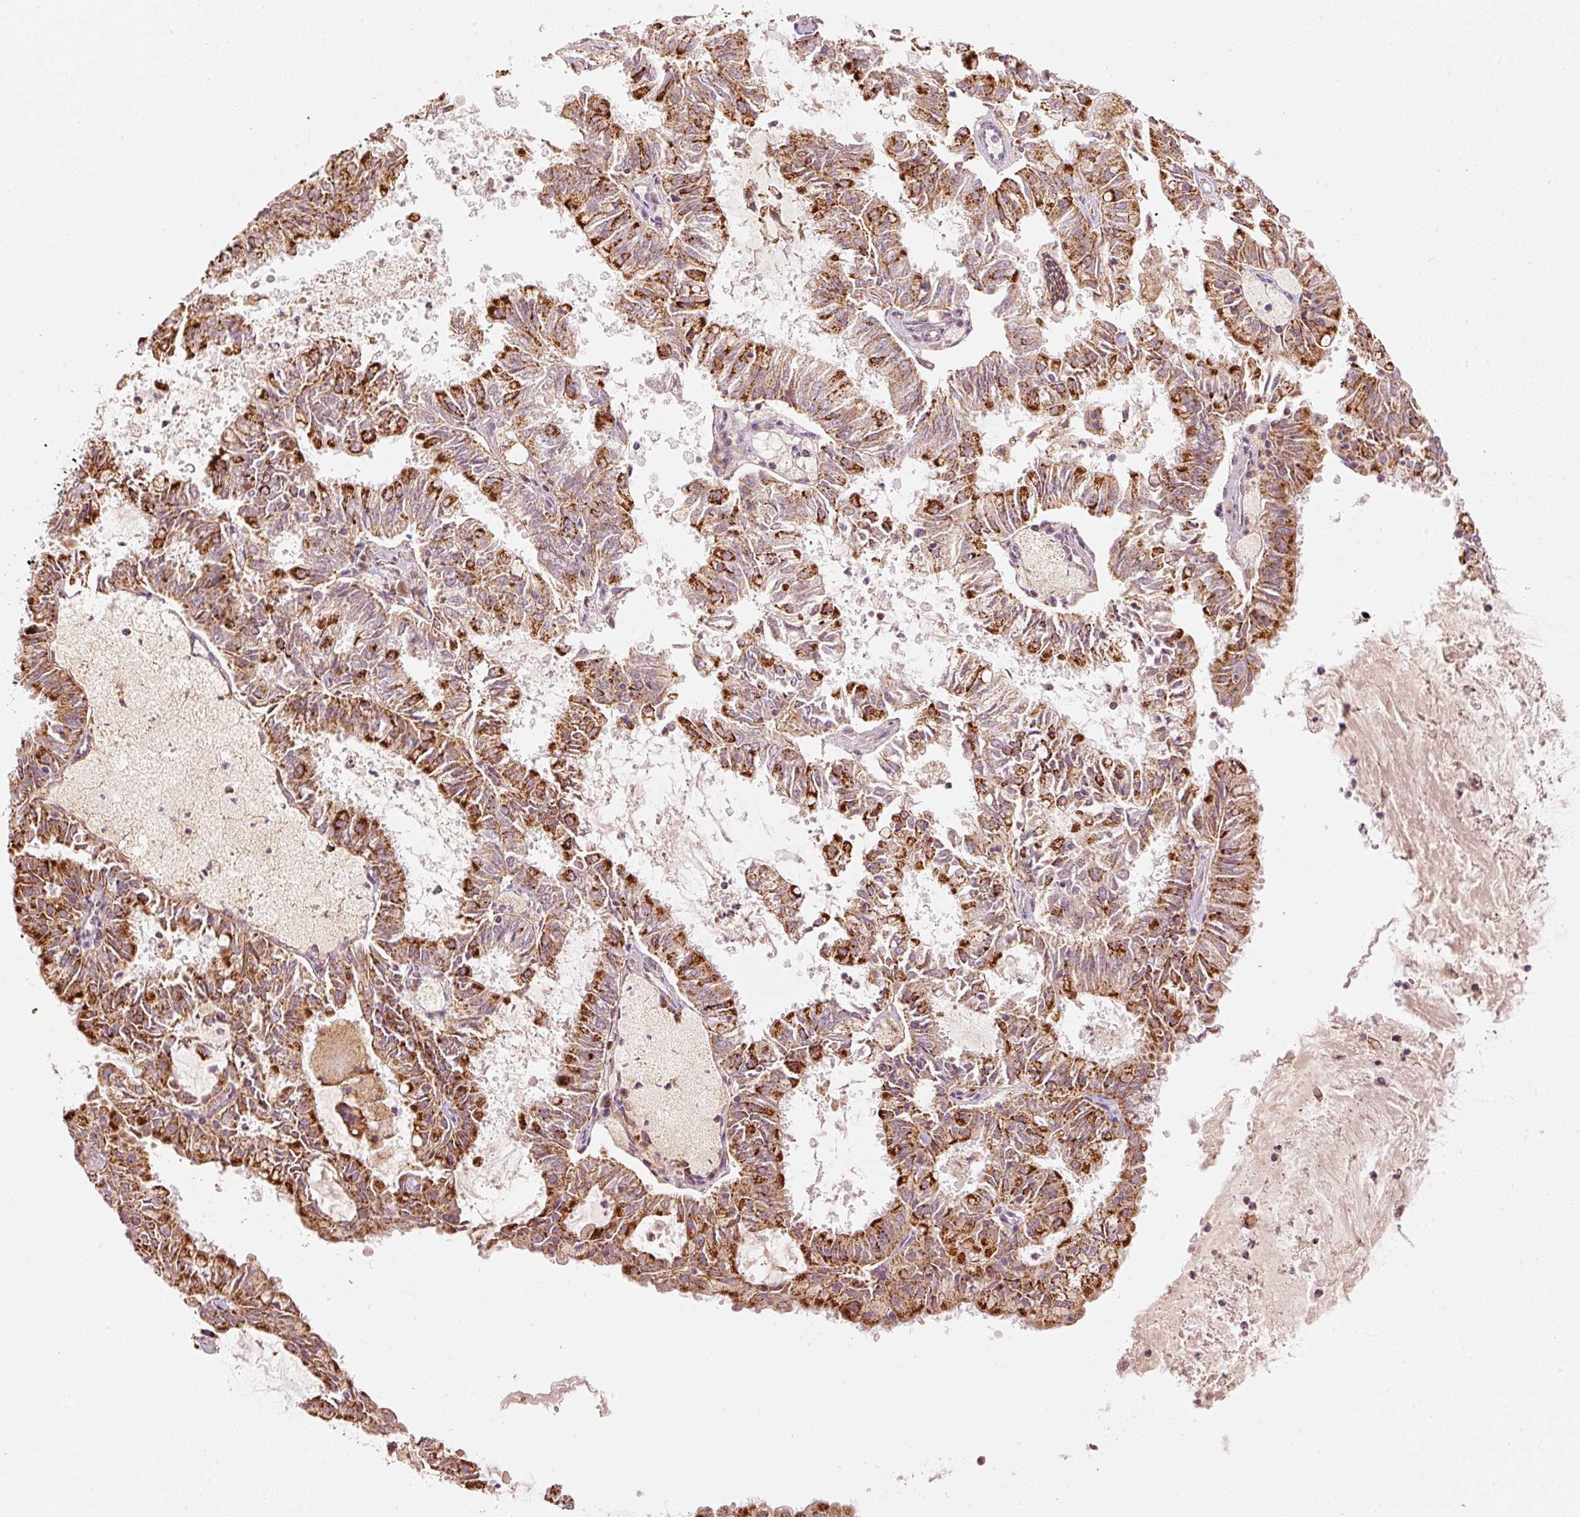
{"staining": {"intensity": "strong", "quantity": ">75%", "location": "cytoplasmic/membranous"}, "tissue": "endometrial cancer", "cell_type": "Tumor cells", "image_type": "cancer", "snomed": [{"axis": "morphology", "description": "Adenocarcinoma, NOS"}, {"axis": "topography", "description": "Endometrium"}], "caption": "Endometrial cancer stained with DAB (3,3'-diaminobenzidine) immunohistochemistry displays high levels of strong cytoplasmic/membranous staining in approximately >75% of tumor cells.", "gene": "C17orf98", "patient": {"sex": "female", "age": 57}}